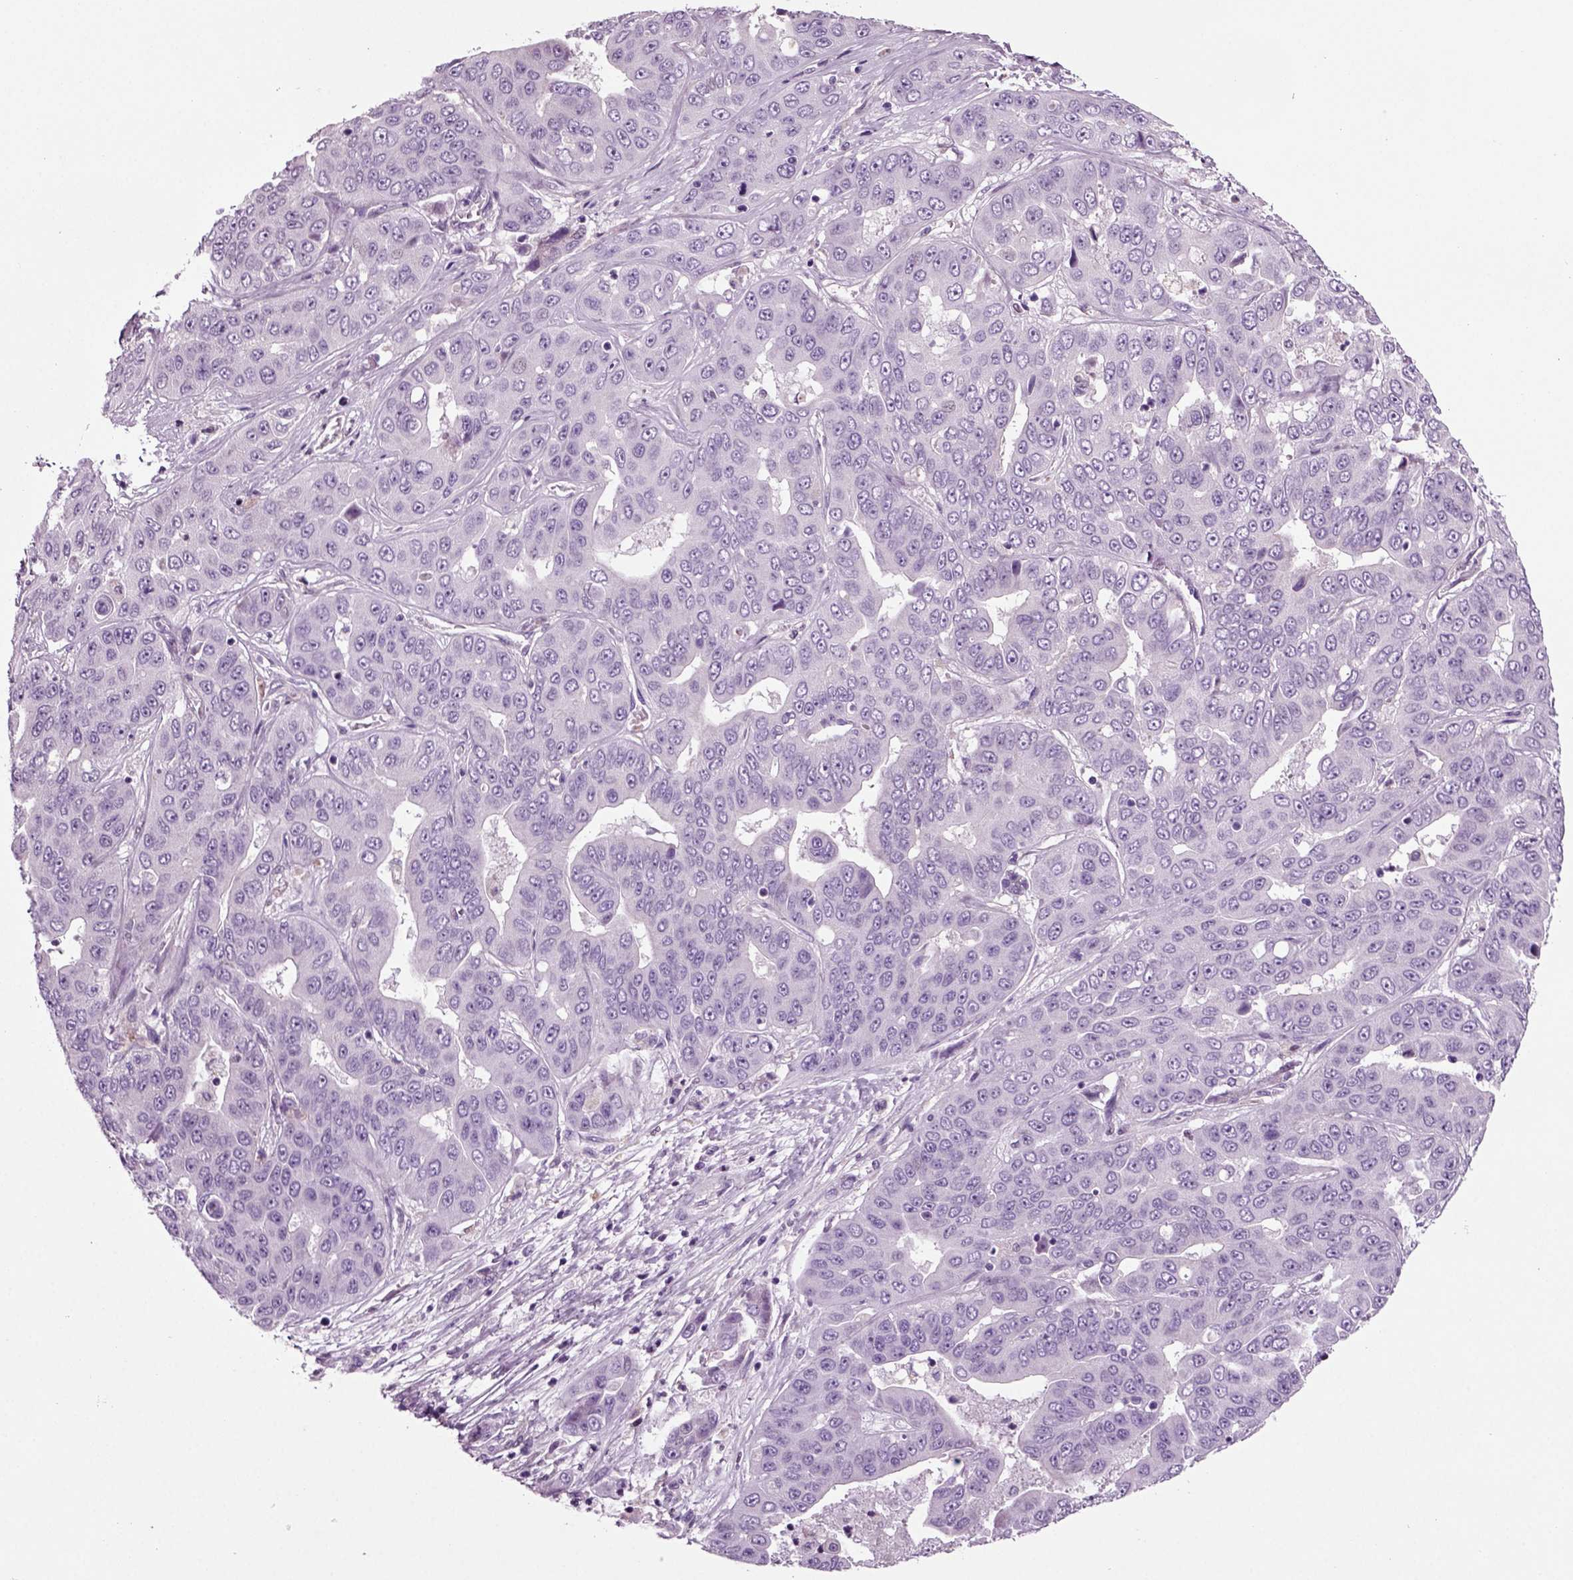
{"staining": {"intensity": "negative", "quantity": "none", "location": "none"}, "tissue": "liver cancer", "cell_type": "Tumor cells", "image_type": "cancer", "snomed": [{"axis": "morphology", "description": "Cholangiocarcinoma"}, {"axis": "topography", "description": "Liver"}], "caption": "DAB immunohistochemical staining of cholangiocarcinoma (liver) demonstrates no significant positivity in tumor cells. The staining was performed using DAB to visualize the protein expression in brown, while the nuclei were stained in blue with hematoxylin (Magnification: 20x).", "gene": "ARID3A", "patient": {"sex": "female", "age": 52}}